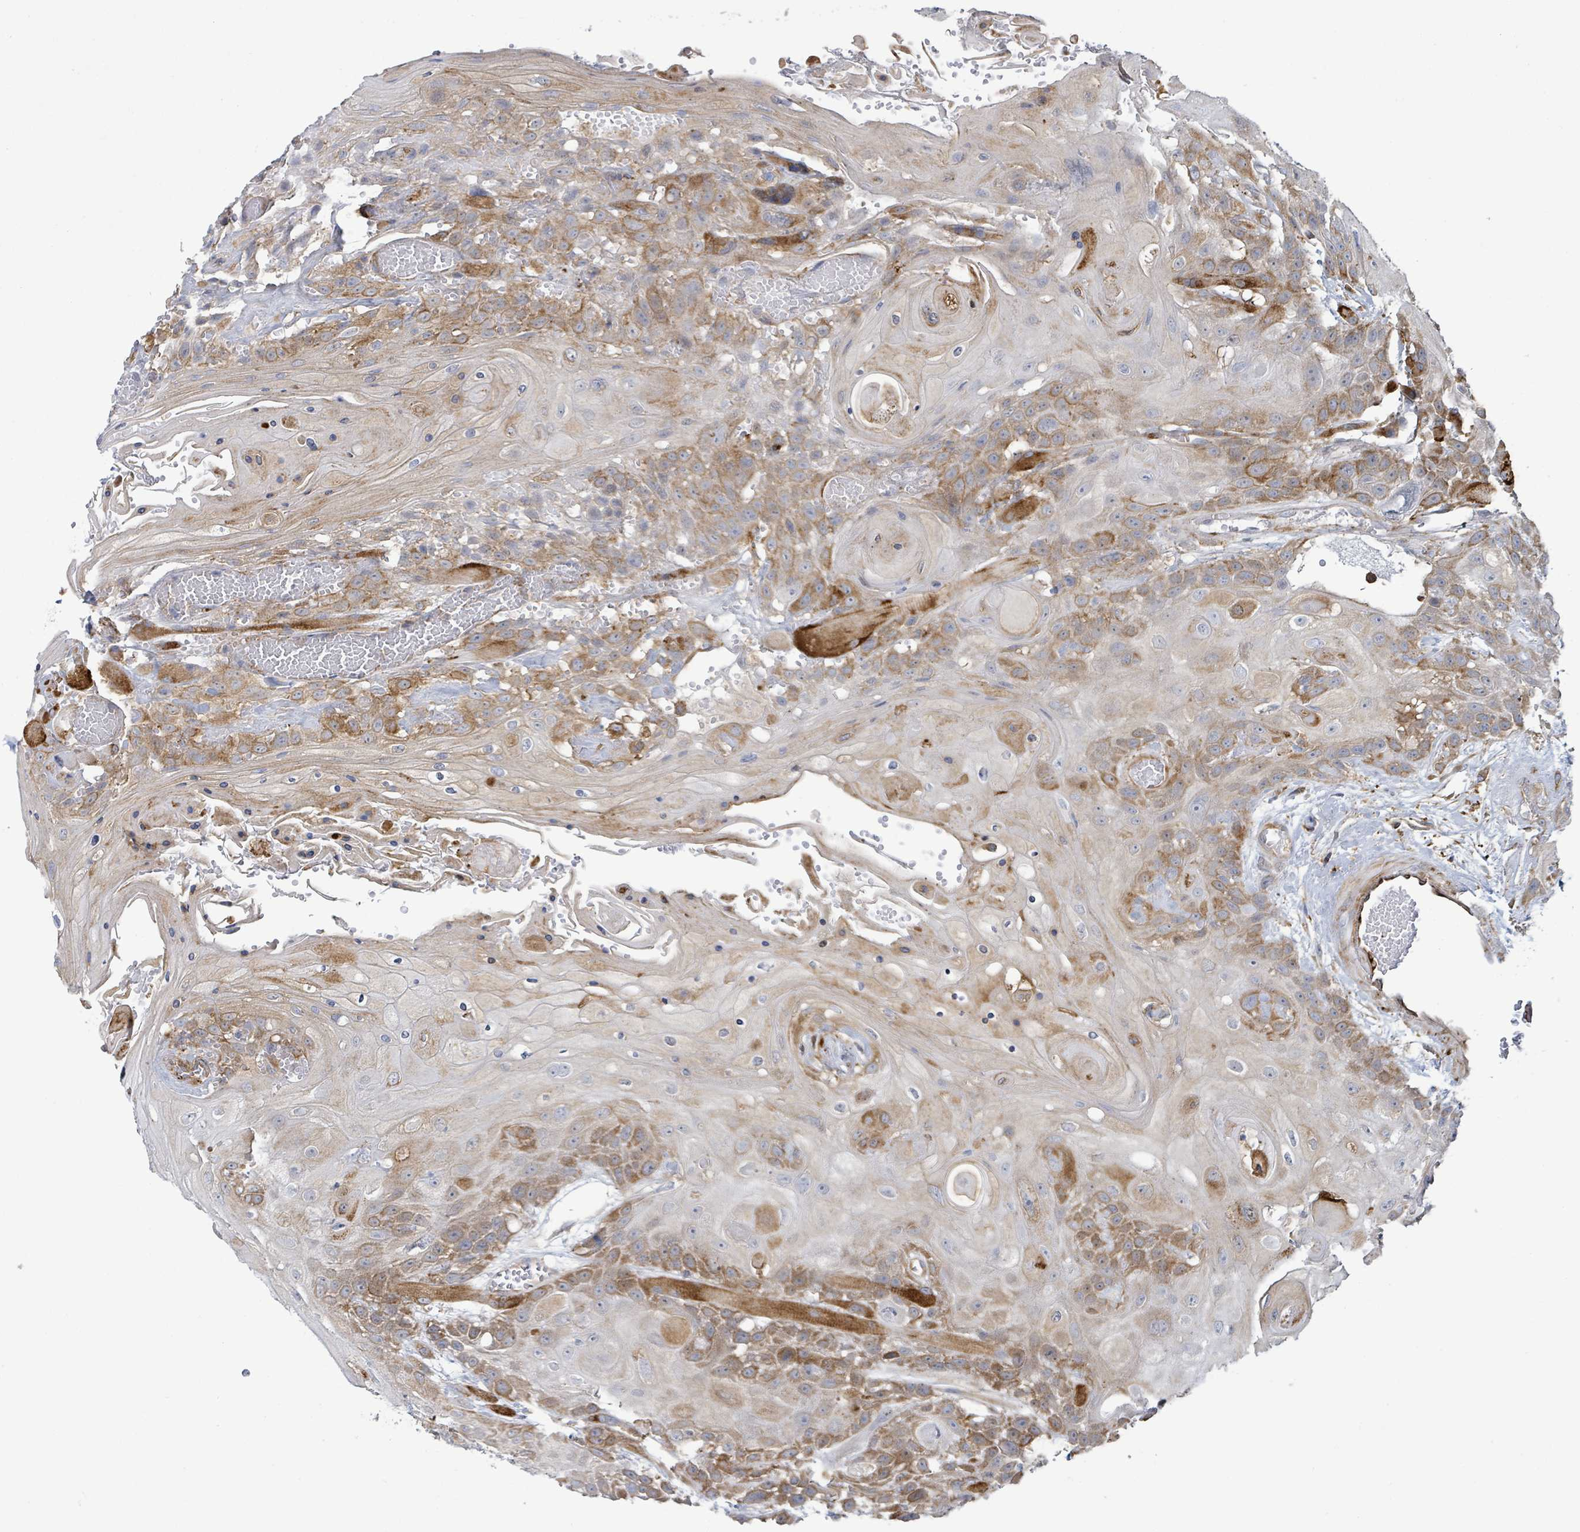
{"staining": {"intensity": "moderate", "quantity": "25%-75%", "location": "cytoplasmic/membranous"}, "tissue": "head and neck cancer", "cell_type": "Tumor cells", "image_type": "cancer", "snomed": [{"axis": "morphology", "description": "Squamous cell carcinoma, NOS"}, {"axis": "topography", "description": "Head-Neck"}], "caption": "Head and neck squamous cell carcinoma stained with a brown dye shows moderate cytoplasmic/membranous positive positivity in approximately 25%-75% of tumor cells.", "gene": "EGFL7", "patient": {"sex": "female", "age": 43}}